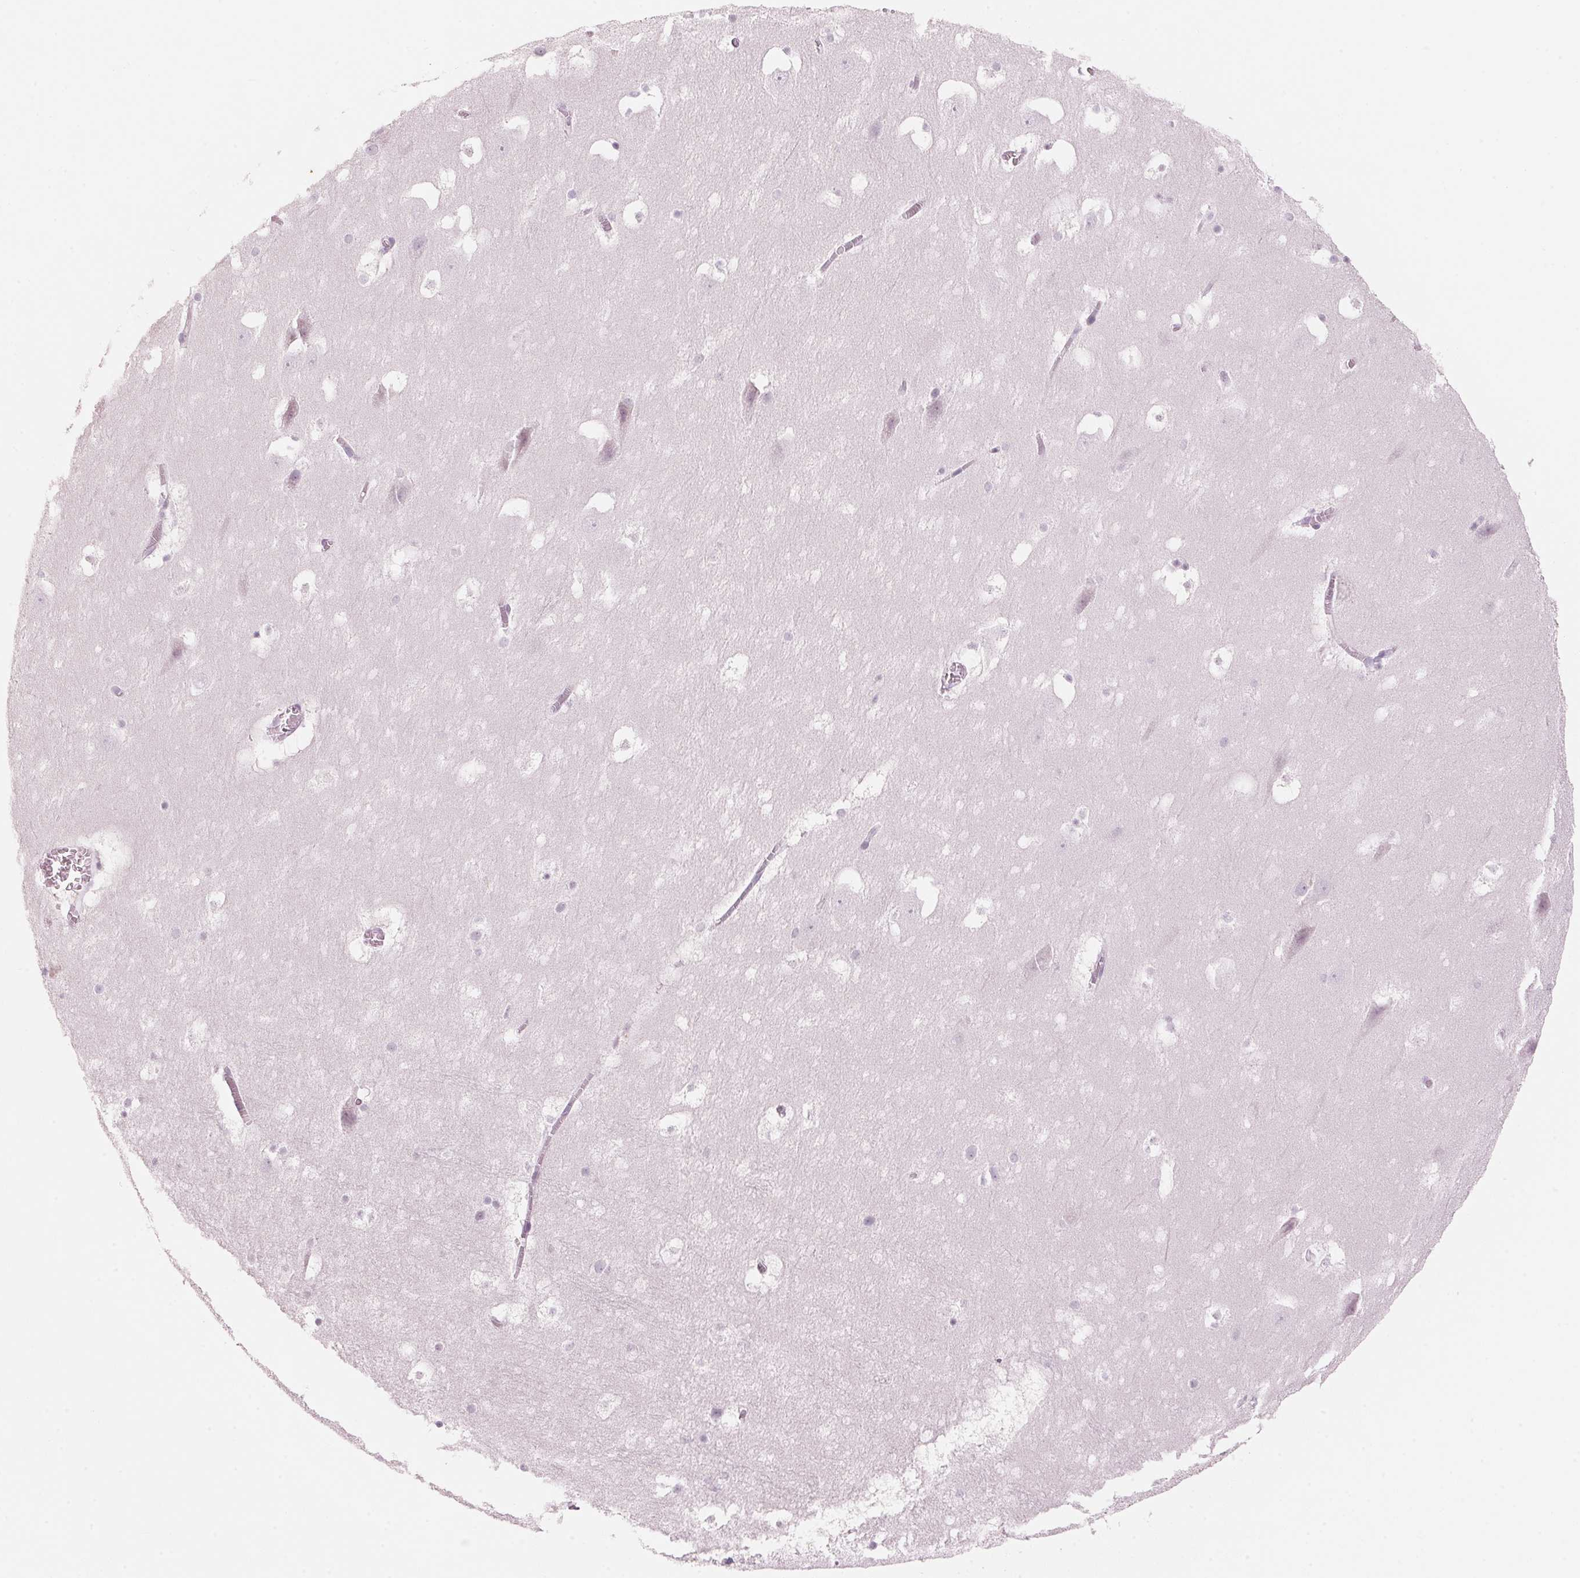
{"staining": {"intensity": "negative", "quantity": "none", "location": "none"}, "tissue": "hippocampus", "cell_type": "Glial cells", "image_type": "normal", "snomed": [{"axis": "morphology", "description": "Normal tissue, NOS"}, {"axis": "topography", "description": "Hippocampus"}], "caption": "High power microscopy image of an immunohistochemistry image of benign hippocampus, revealing no significant expression in glial cells. (Immunohistochemistry, brightfield microscopy, high magnification).", "gene": "CYP11B1", "patient": {"sex": "male", "age": 45}}